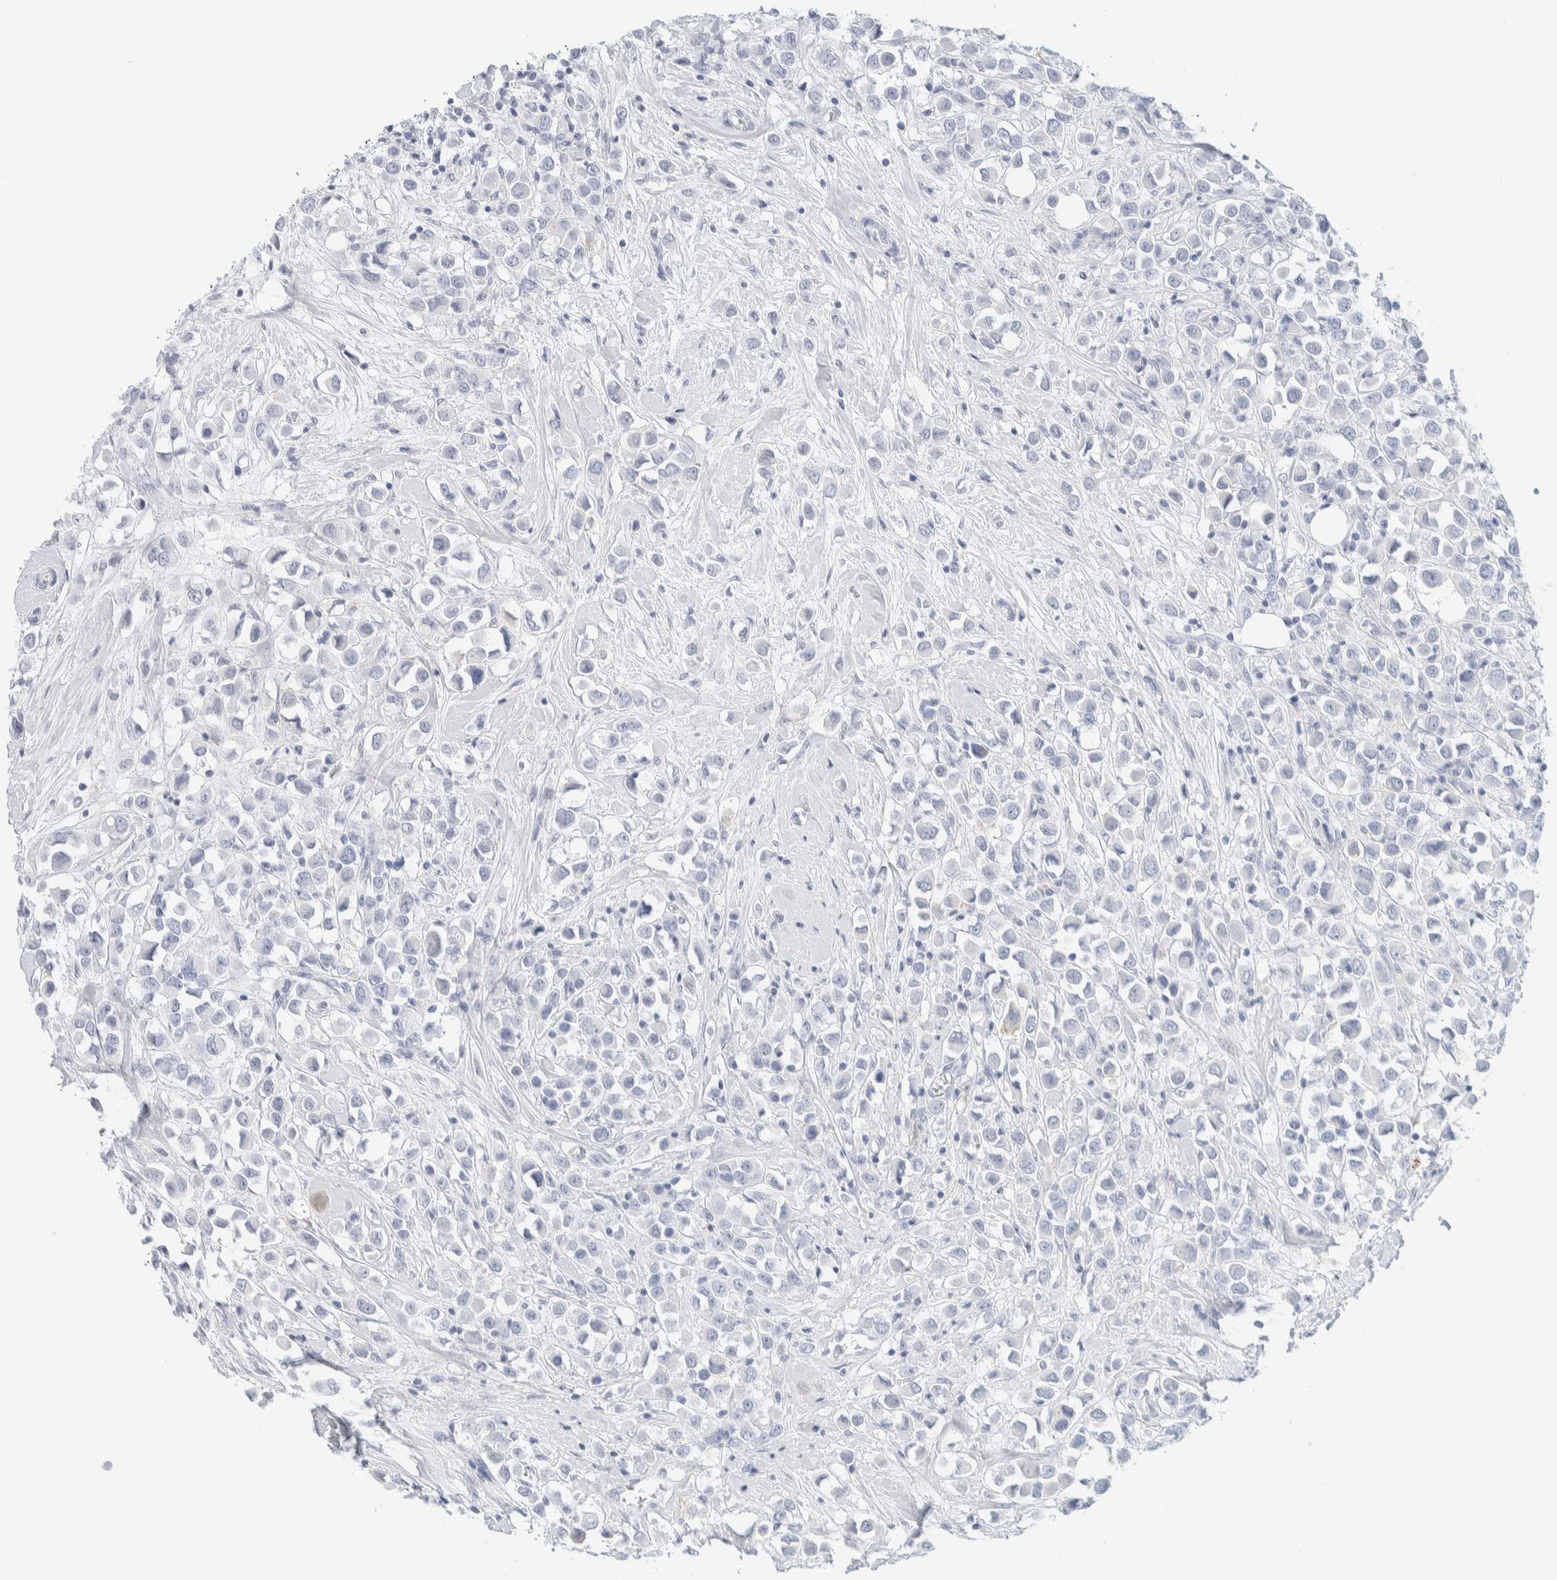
{"staining": {"intensity": "negative", "quantity": "none", "location": "none"}, "tissue": "breast cancer", "cell_type": "Tumor cells", "image_type": "cancer", "snomed": [{"axis": "morphology", "description": "Duct carcinoma"}, {"axis": "topography", "description": "Breast"}], "caption": "Invasive ductal carcinoma (breast) stained for a protein using immunohistochemistry (IHC) reveals no expression tumor cells.", "gene": "ATCAY", "patient": {"sex": "female", "age": 61}}